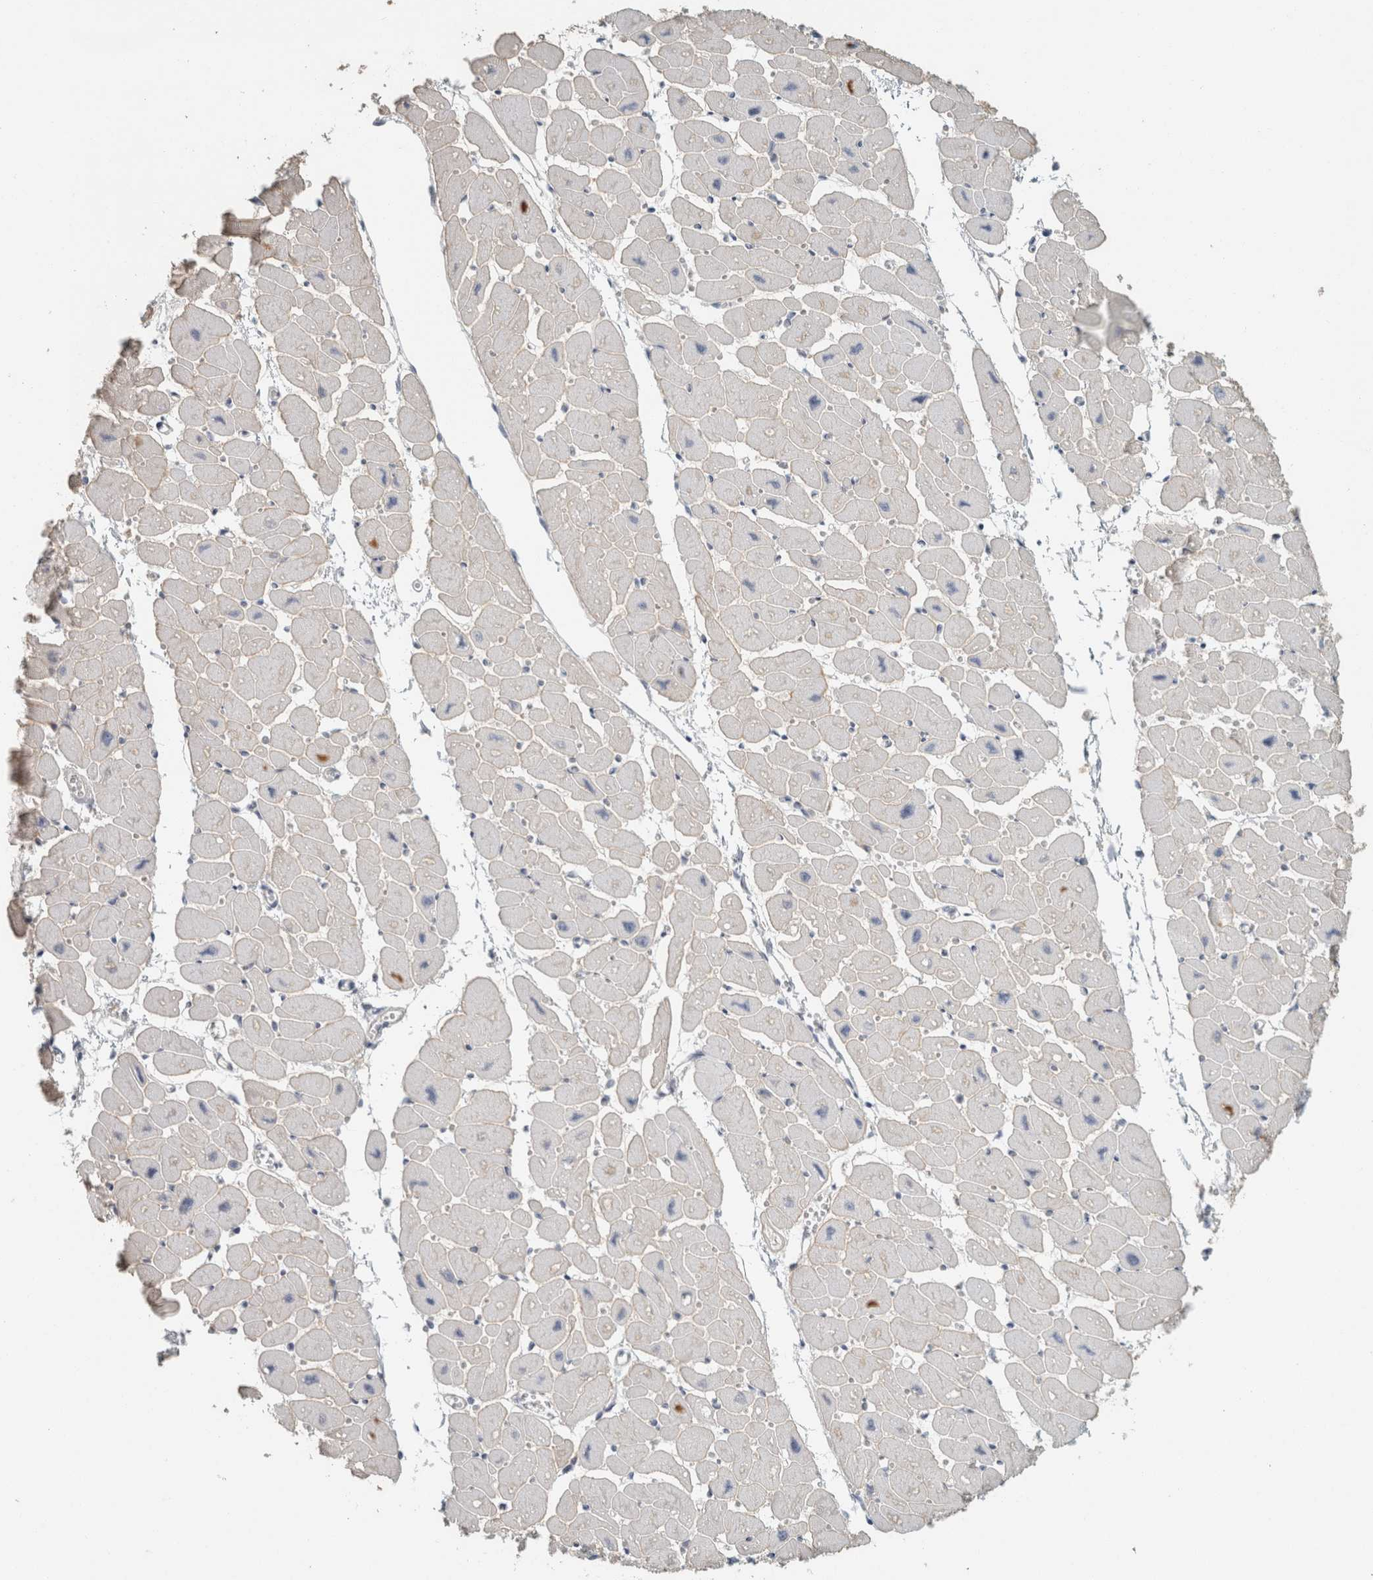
{"staining": {"intensity": "weak", "quantity": "<25%", "location": "cytoplasmic/membranous"}, "tissue": "heart muscle", "cell_type": "Cardiomyocytes", "image_type": "normal", "snomed": [{"axis": "morphology", "description": "Normal tissue, NOS"}, {"axis": "topography", "description": "Heart"}], "caption": "This is a histopathology image of immunohistochemistry staining of benign heart muscle, which shows no expression in cardiomyocytes.", "gene": "SCIN", "patient": {"sex": "female", "age": 54}}